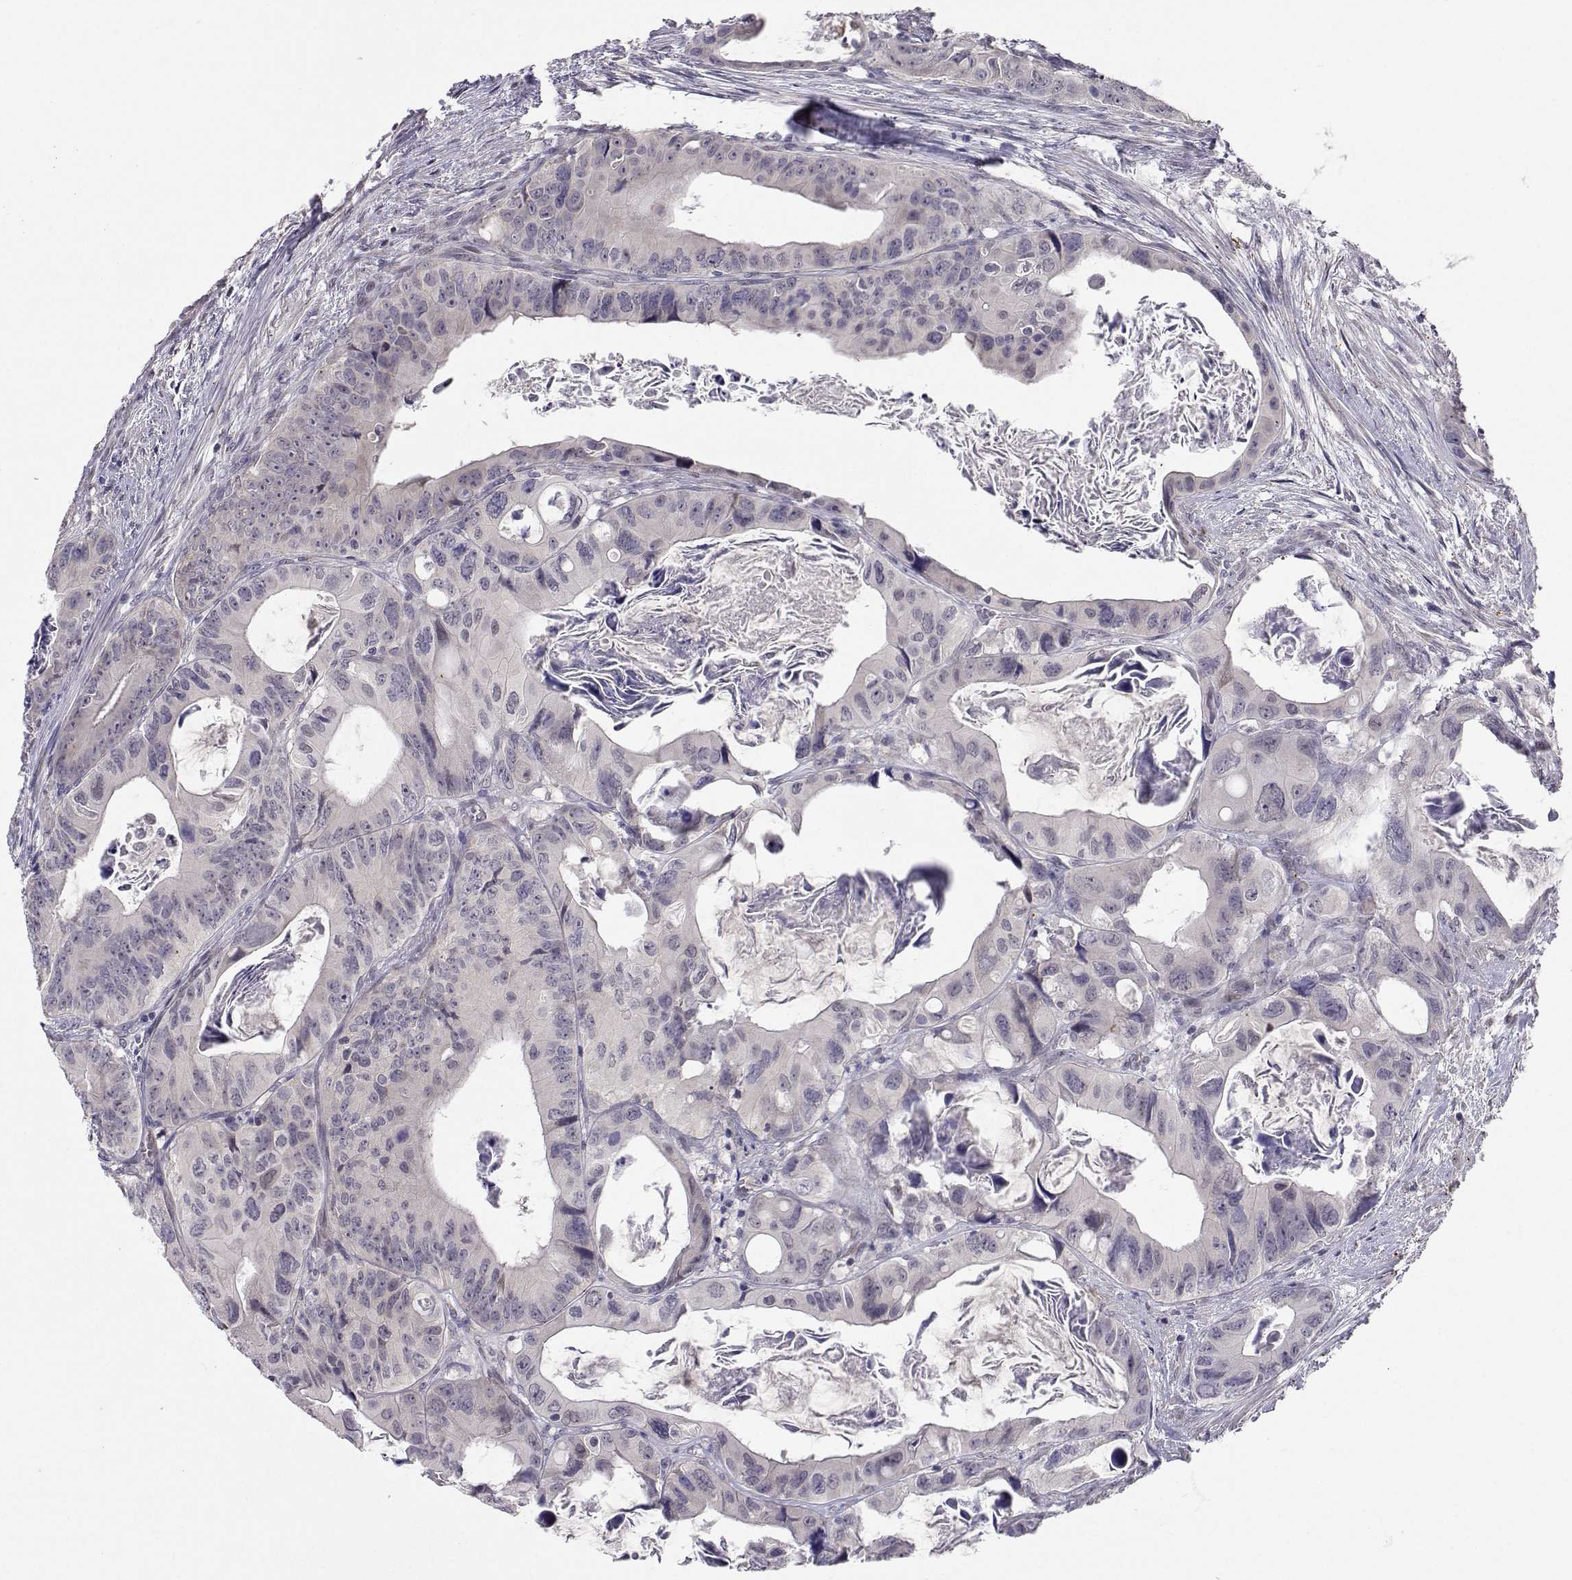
{"staining": {"intensity": "negative", "quantity": "none", "location": "none"}, "tissue": "colorectal cancer", "cell_type": "Tumor cells", "image_type": "cancer", "snomed": [{"axis": "morphology", "description": "Adenocarcinoma, NOS"}, {"axis": "topography", "description": "Rectum"}], "caption": "Human colorectal cancer (adenocarcinoma) stained for a protein using immunohistochemistry (IHC) shows no positivity in tumor cells.", "gene": "SLC6A3", "patient": {"sex": "male", "age": 64}}